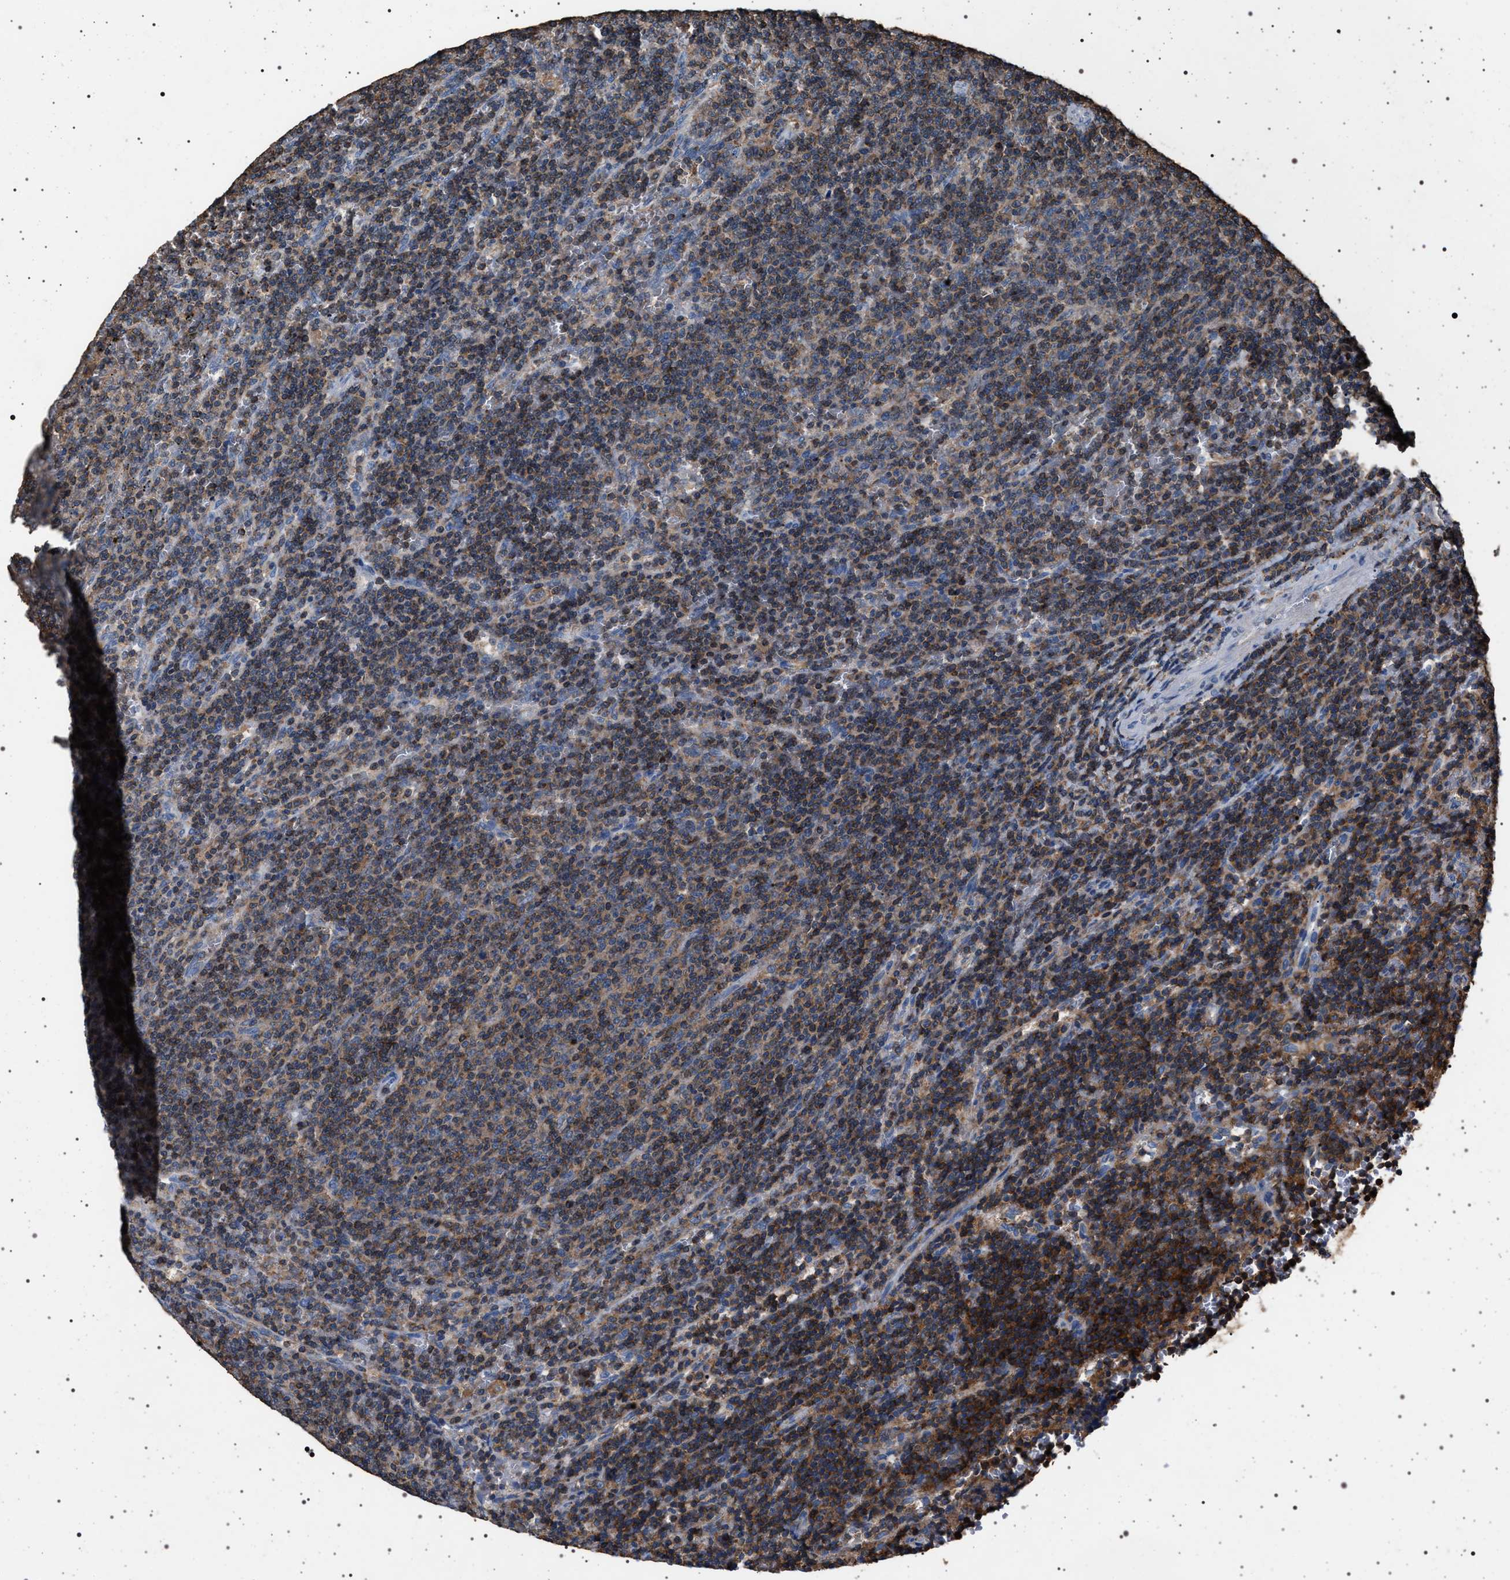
{"staining": {"intensity": "moderate", "quantity": "25%-75%", "location": "cytoplasmic/membranous"}, "tissue": "lymphoma", "cell_type": "Tumor cells", "image_type": "cancer", "snomed": [{"axis": "morphology", "description": "Malignant lymphoma, non-Hodgkin's type, Low grade"}, {"axis": "topography", "description": "Spleen"}], "caption": "Immunohistochemistry histopathology image of low-grade malignant lymphoma, non-Hodgkin's type stained for a protein (brown), which demonstrates medium levels of moderate cytoplasmic/membranous staining in about 25%-75% of tumor cells.", "gene": "SMAP2", "patient": {"sex": "female", "age": 50}}